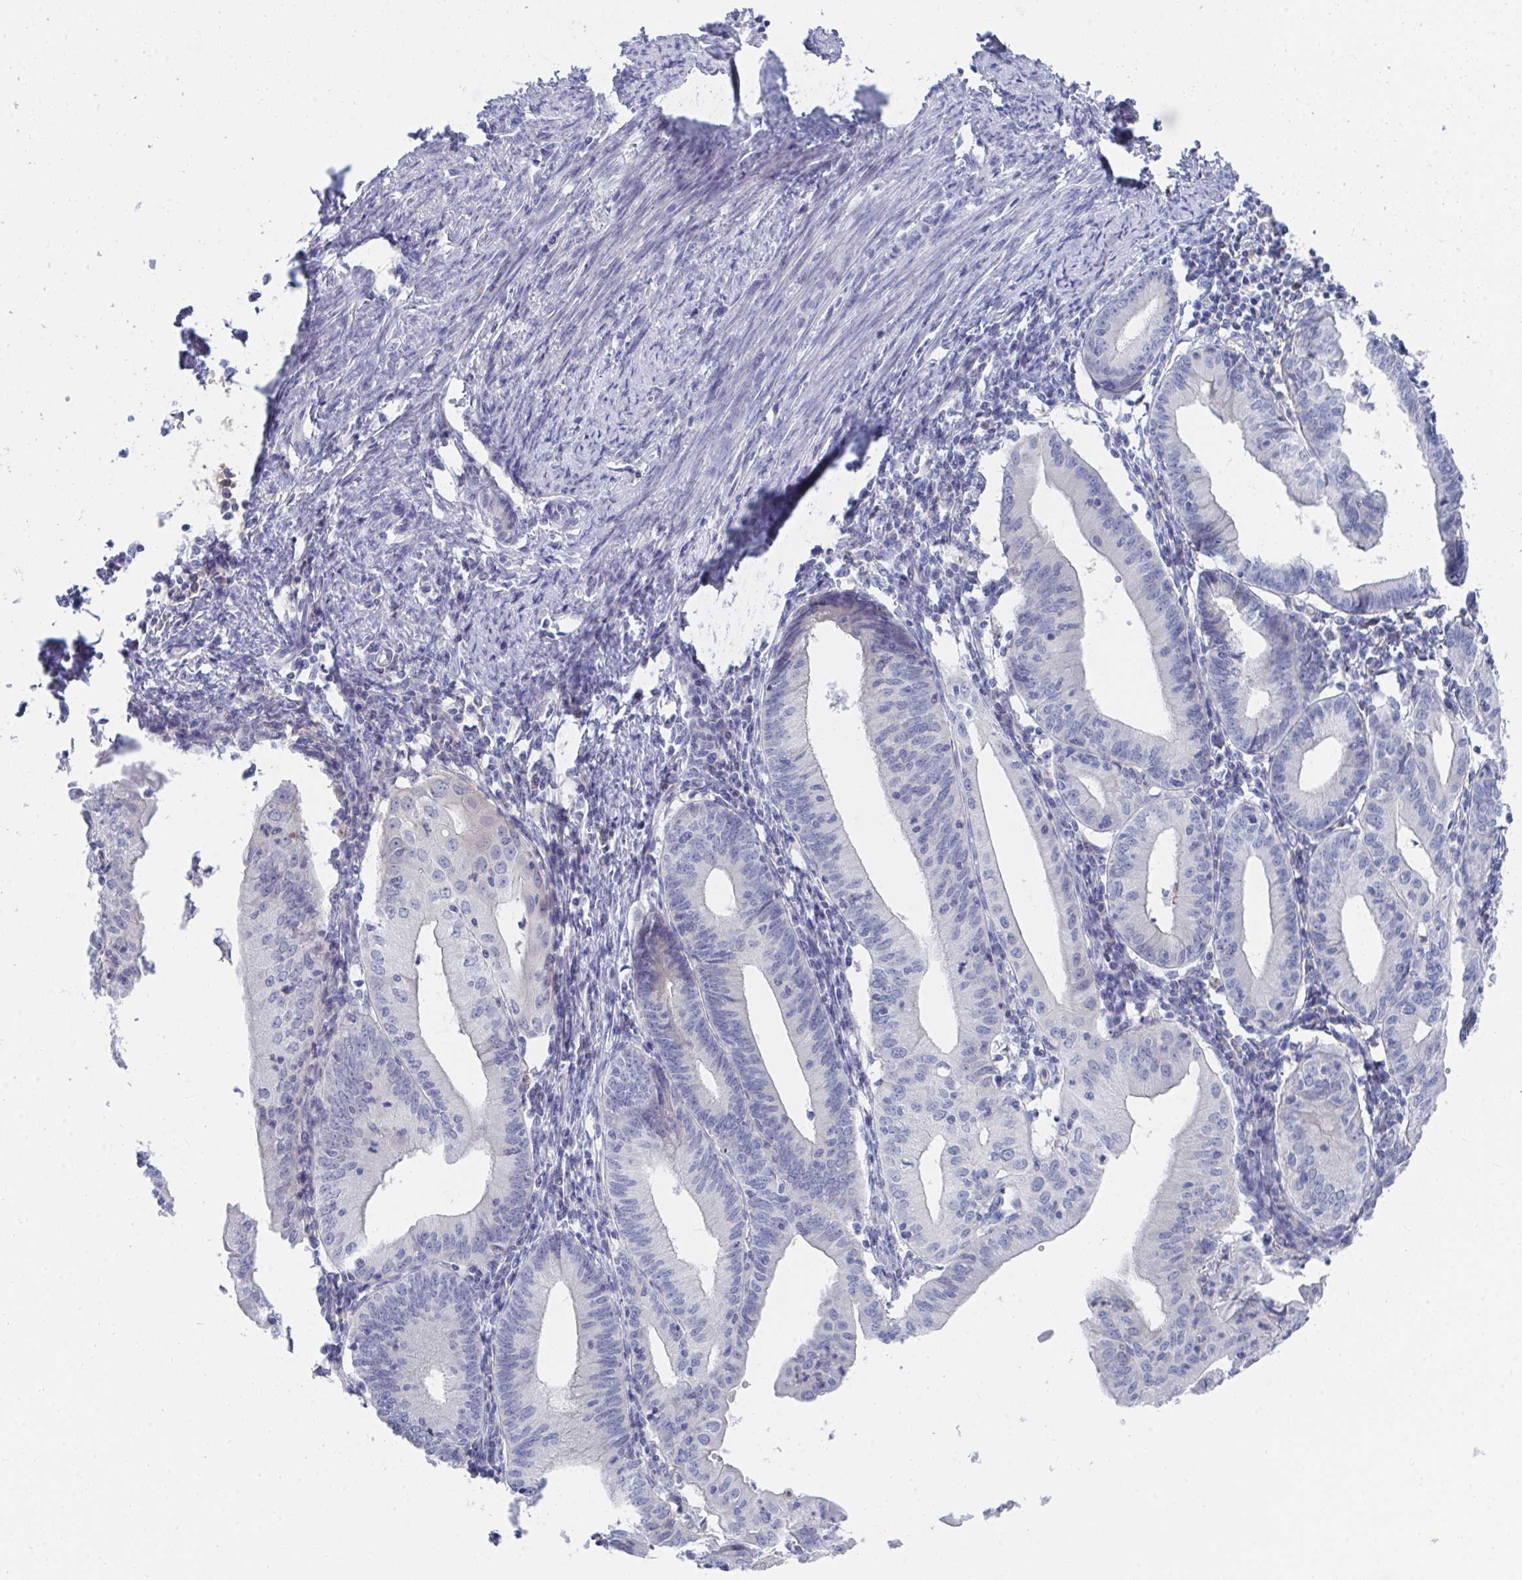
{"staining": {"intensity": "negative", "quantity": "none", "location": "none"}, "tissue": "endometrial cancer", "cell_type": "Tumor cells", "image_type": "cancer", "snomed": [{"axis": "morphology", "description": "Adenocarcinoma, NOS"}, {"axis": "topography", "description": "Endometrium"}], "caption": "Immunohistochemistry image of endometrial cancer stained for a protein (brown), which shows no expression in tumor cells. (Stains: DAB IHC with hematoxylin counter stain, Microscopy: brightfield microscopy at high magnification).", "gene": "TNFAIP6", "patient": {"sex": "female", "age": 60}}